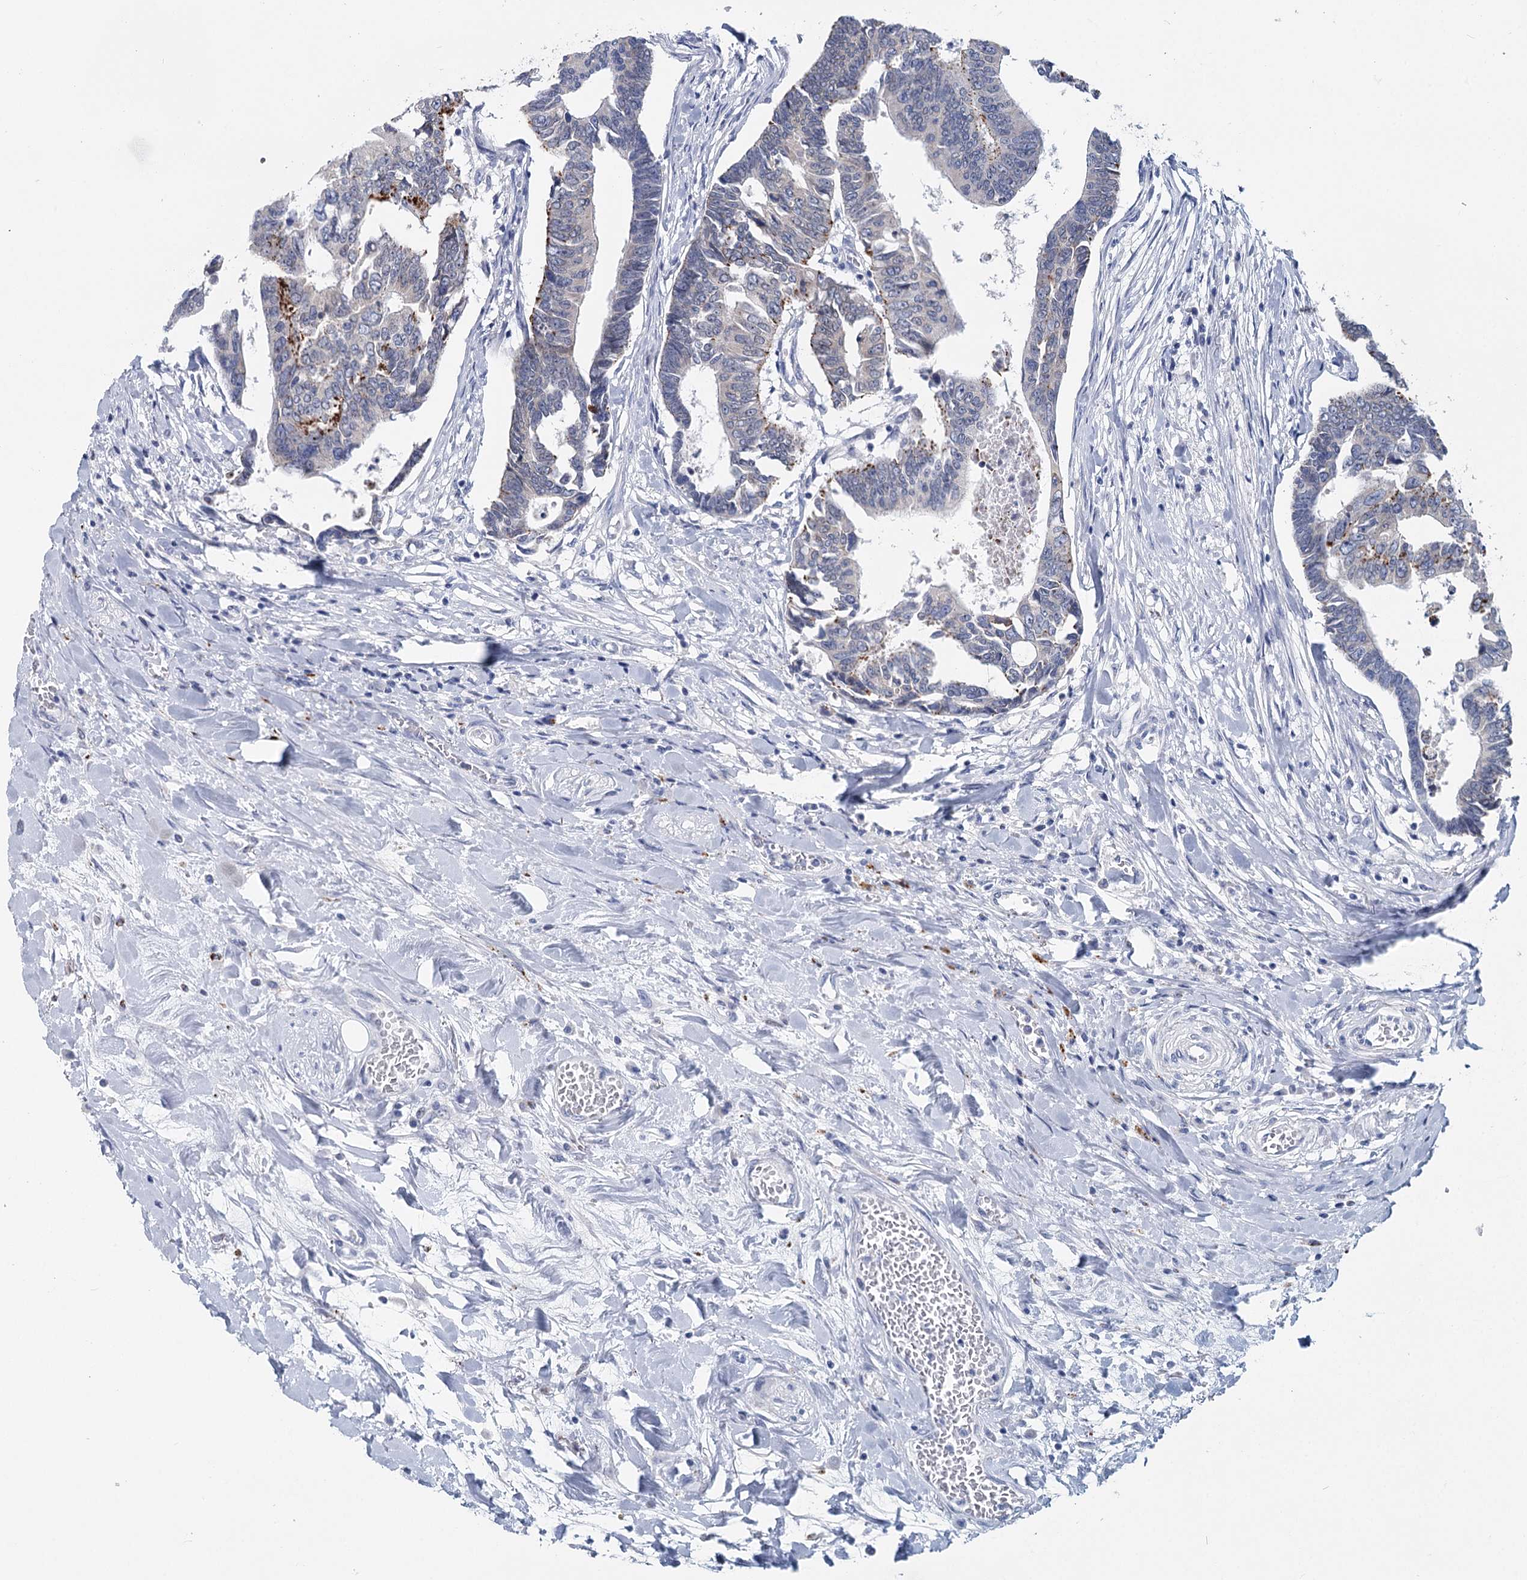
{"staining": {"intensity": "moderate", "quantity": "25%-75%", "location": "cytoplasmic/membranous"}, "tissue": "colorectal cancer", "cell_type": "Tumor cells", "image_type": "cancer", "snomed": [{"axis": "morphology", "description": "Adenocarcinoma, NOS"}, {"axis": "topography", "description": "Rectum"}], "caption": "IHC photomicrograph of neoplastic tissue: human colorectal cancer stained using immunohistochemistry (IHC) demonstrates medium levels of moderate protein expression localized specifically in the cytoplasmic/membranous of tumor cells, appearing as a cytoplasmic/membranous brown color.", "gene": "METTL7B", "patient": {"sex": "female", "age": 65}}